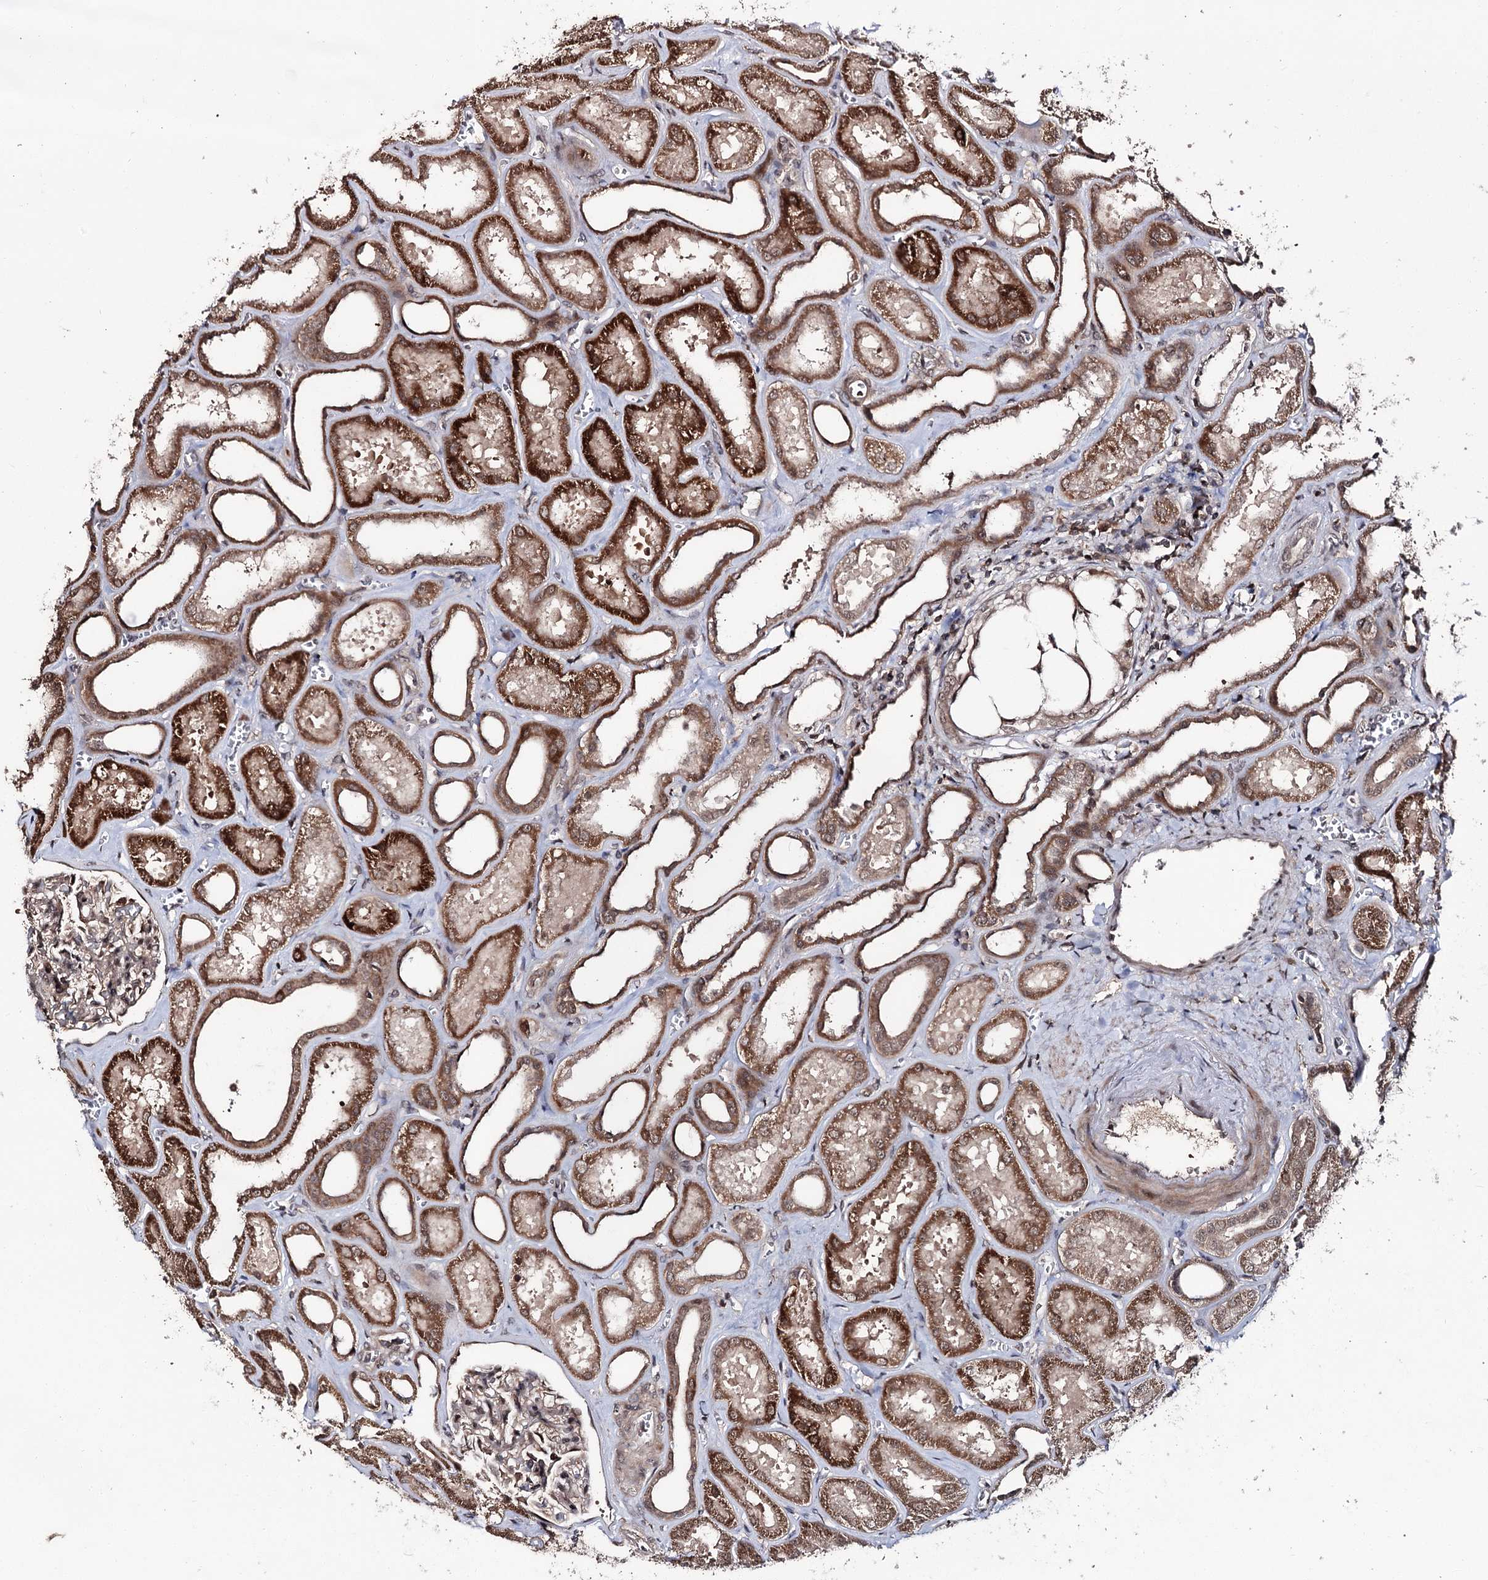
{"staining": {"intensity": "moderate", "quantity": "<25%", "location": "cytoplasmic/membranous"}, "tissue": "kidney", "cell_type": "Cells in glomeruli", "image_type": "normal", "snomed": [{"axis": "morphology", "description": "Normal tissue, NOS"}, {"axis": "morphology", "description": "Adenocarcinoma, NOS"}, {"axis": "topography", "description": "Kidney"}], "caption": "Brown immunohistochemical staining in unremarkable kidney demonstrates moderate cytoplasmic/membranous expression in about <25% of cells in glomeruli.", "gene": "FAM53B", "patient": {"sex": "female", "age": 68}}